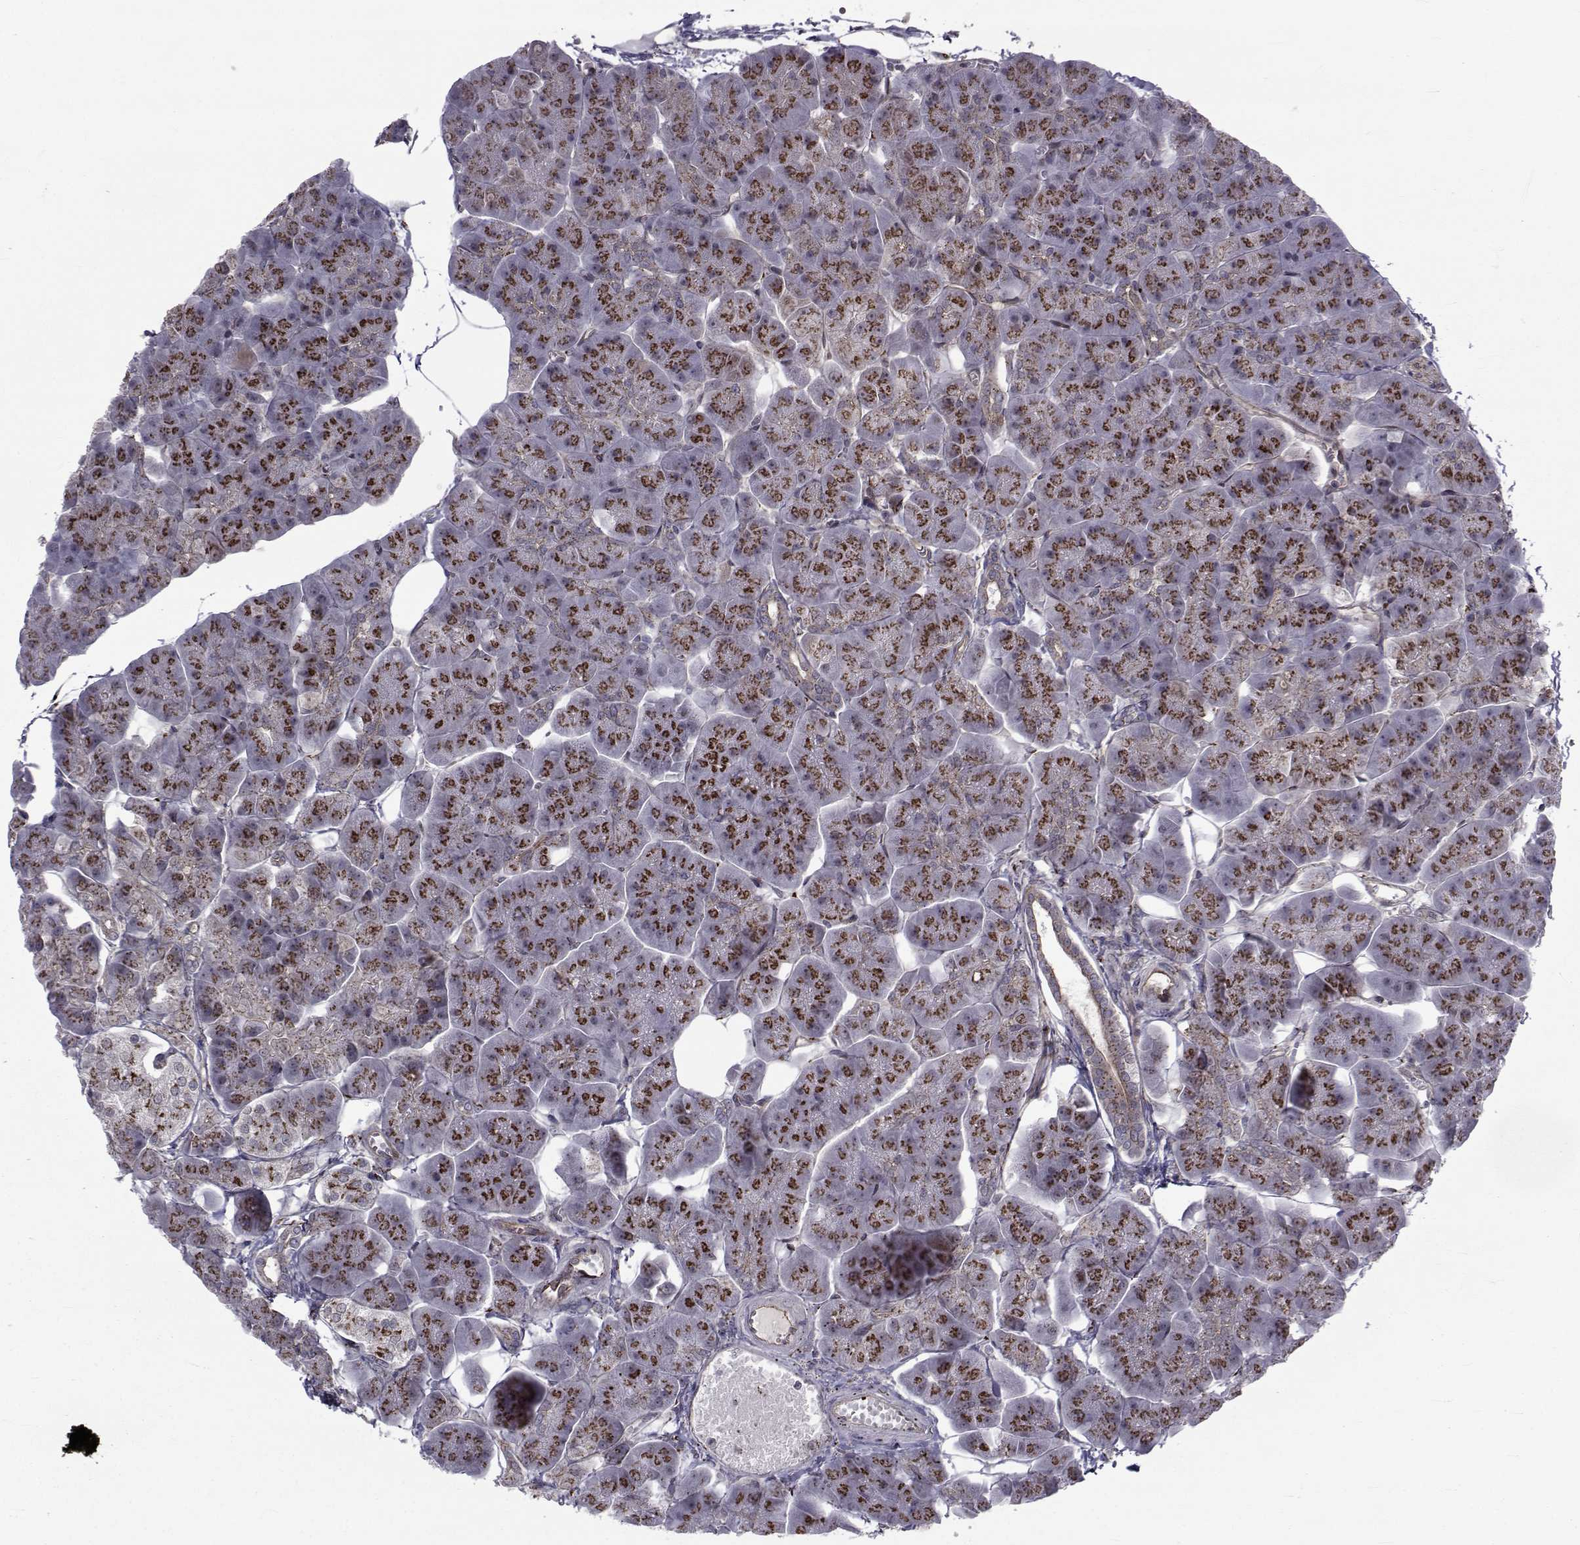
{"staining": {"intensity": "strong", "quantity": ">75%", "location": "cytoplasmic/membranous"}, "tissue": "pancreas", "cell_type": "Exocrine glandular cells", "image_type": "normal", "snomed": [{"axis": "morphology", "description": "Normal tissue, NOS"}, {"axis": "topography", "description": "Adipose tissue"}, {"axis": "topography", "description": "Pancreas"}, {"axis": "topography", "description": "Peripheral nerve tissue"}], "caption": "This image demonstrates unremarkable pancreas stained with immunohistochemistry (IHC) to label a protein in brown. The cytoplasmic/membranous of exocrine glandular cells show strong positivity for the protein. Nuclei are counter-stained blue.", "gene": "ATP6V1C2", "patient": {"sex": "female", "age": 58}}